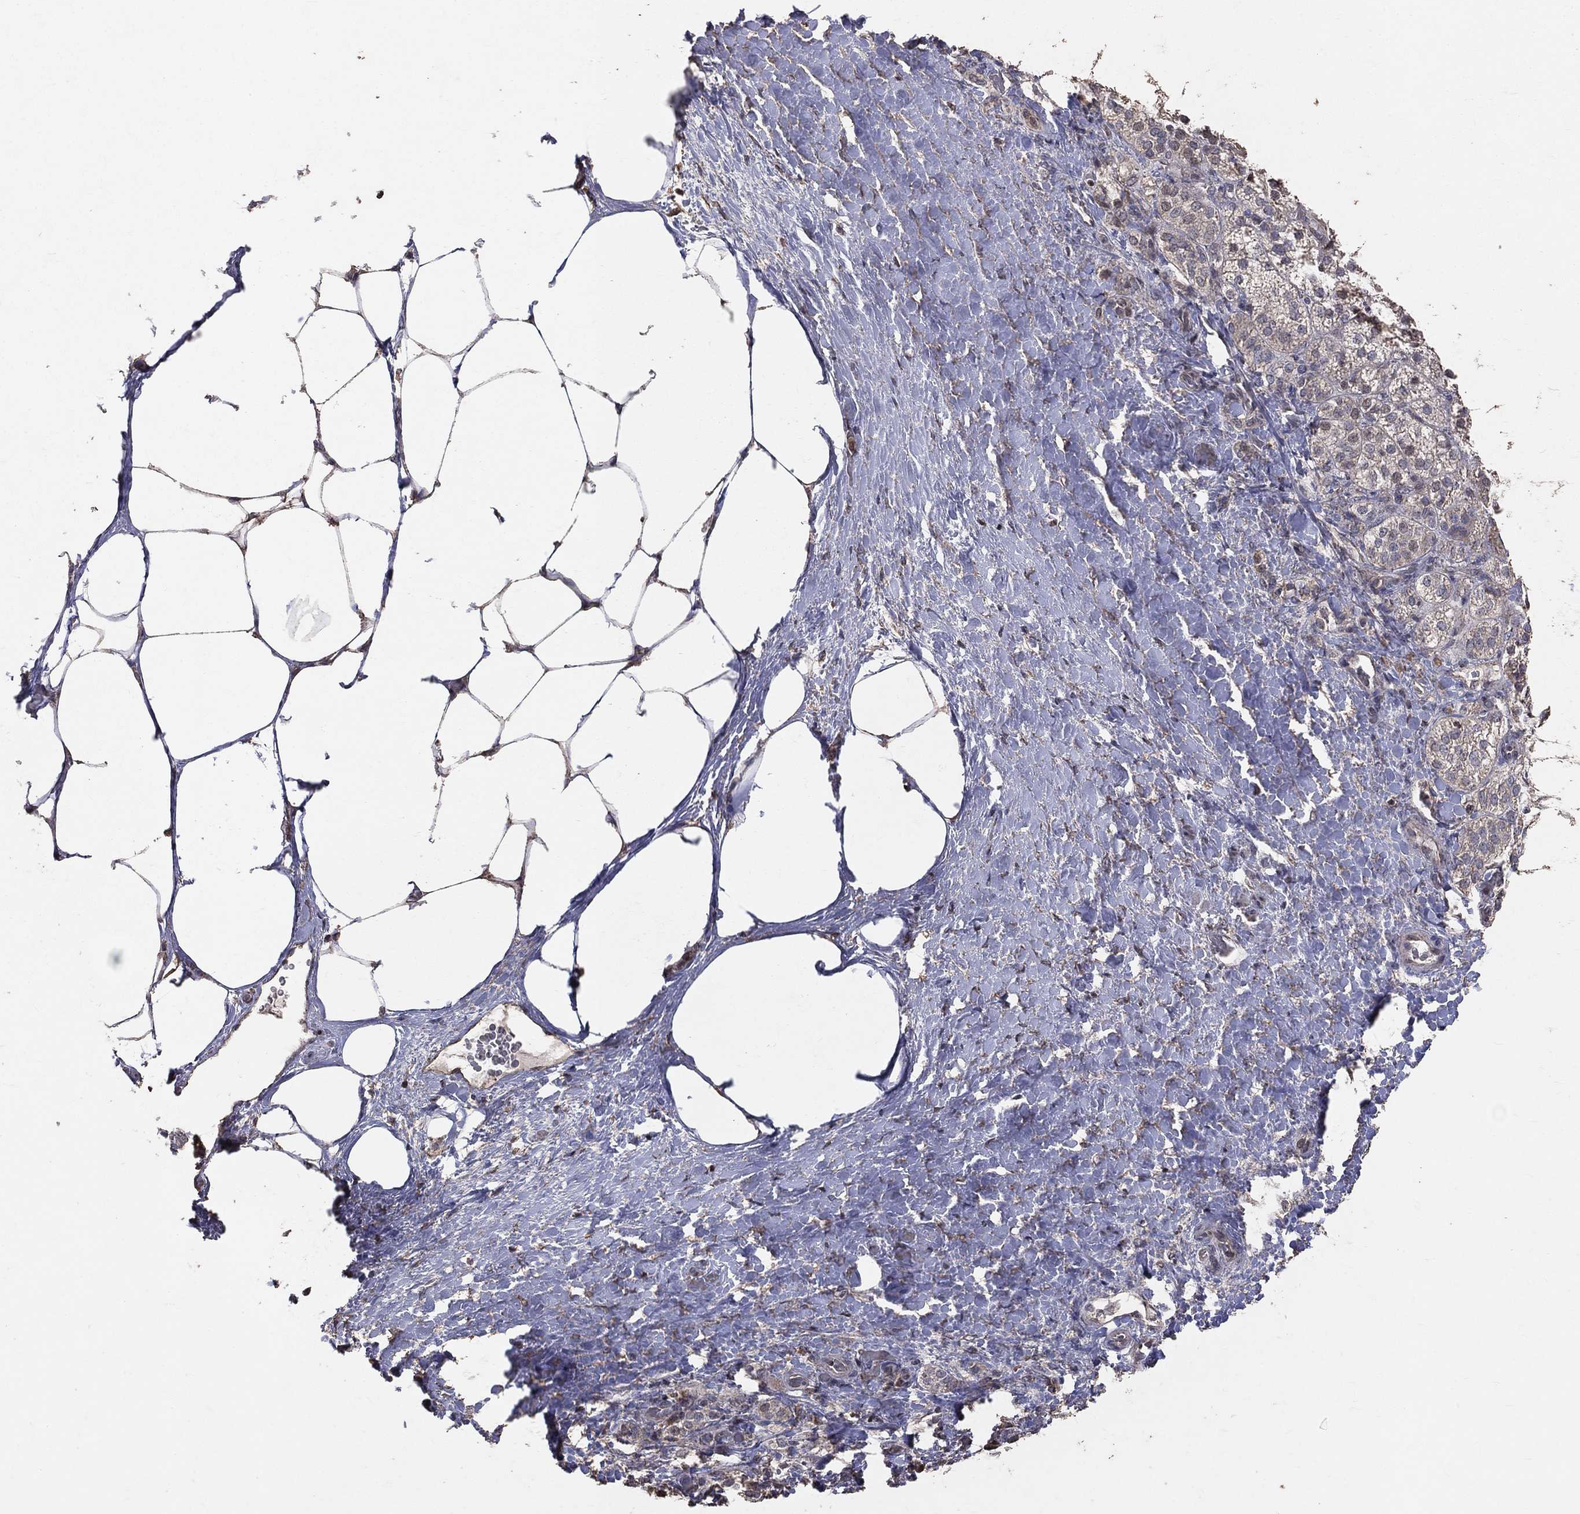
{"staining": {"intensity": "moderate", "quantity": "<25%", "location": "cytoplasmic/membranous"}, "tissue": "adrenal gland", "cell_type": "Glandular cells", "image_type": "normal", "snomed": [{"axis": "morphology", "description": "Normal tissue, NOS"}, {"axis": "topography", "description": "Adrenal gland"}], "caption": "Immunohistochemistry (IHC) of benign human adrenal gland reveals low levels of moderate cytoplasmic/membranous expression in about <25% of glandular cells. Nuclei are stained in blue.", "gene": "LY6K", "patient": {"sex": "male", "age": 57}}